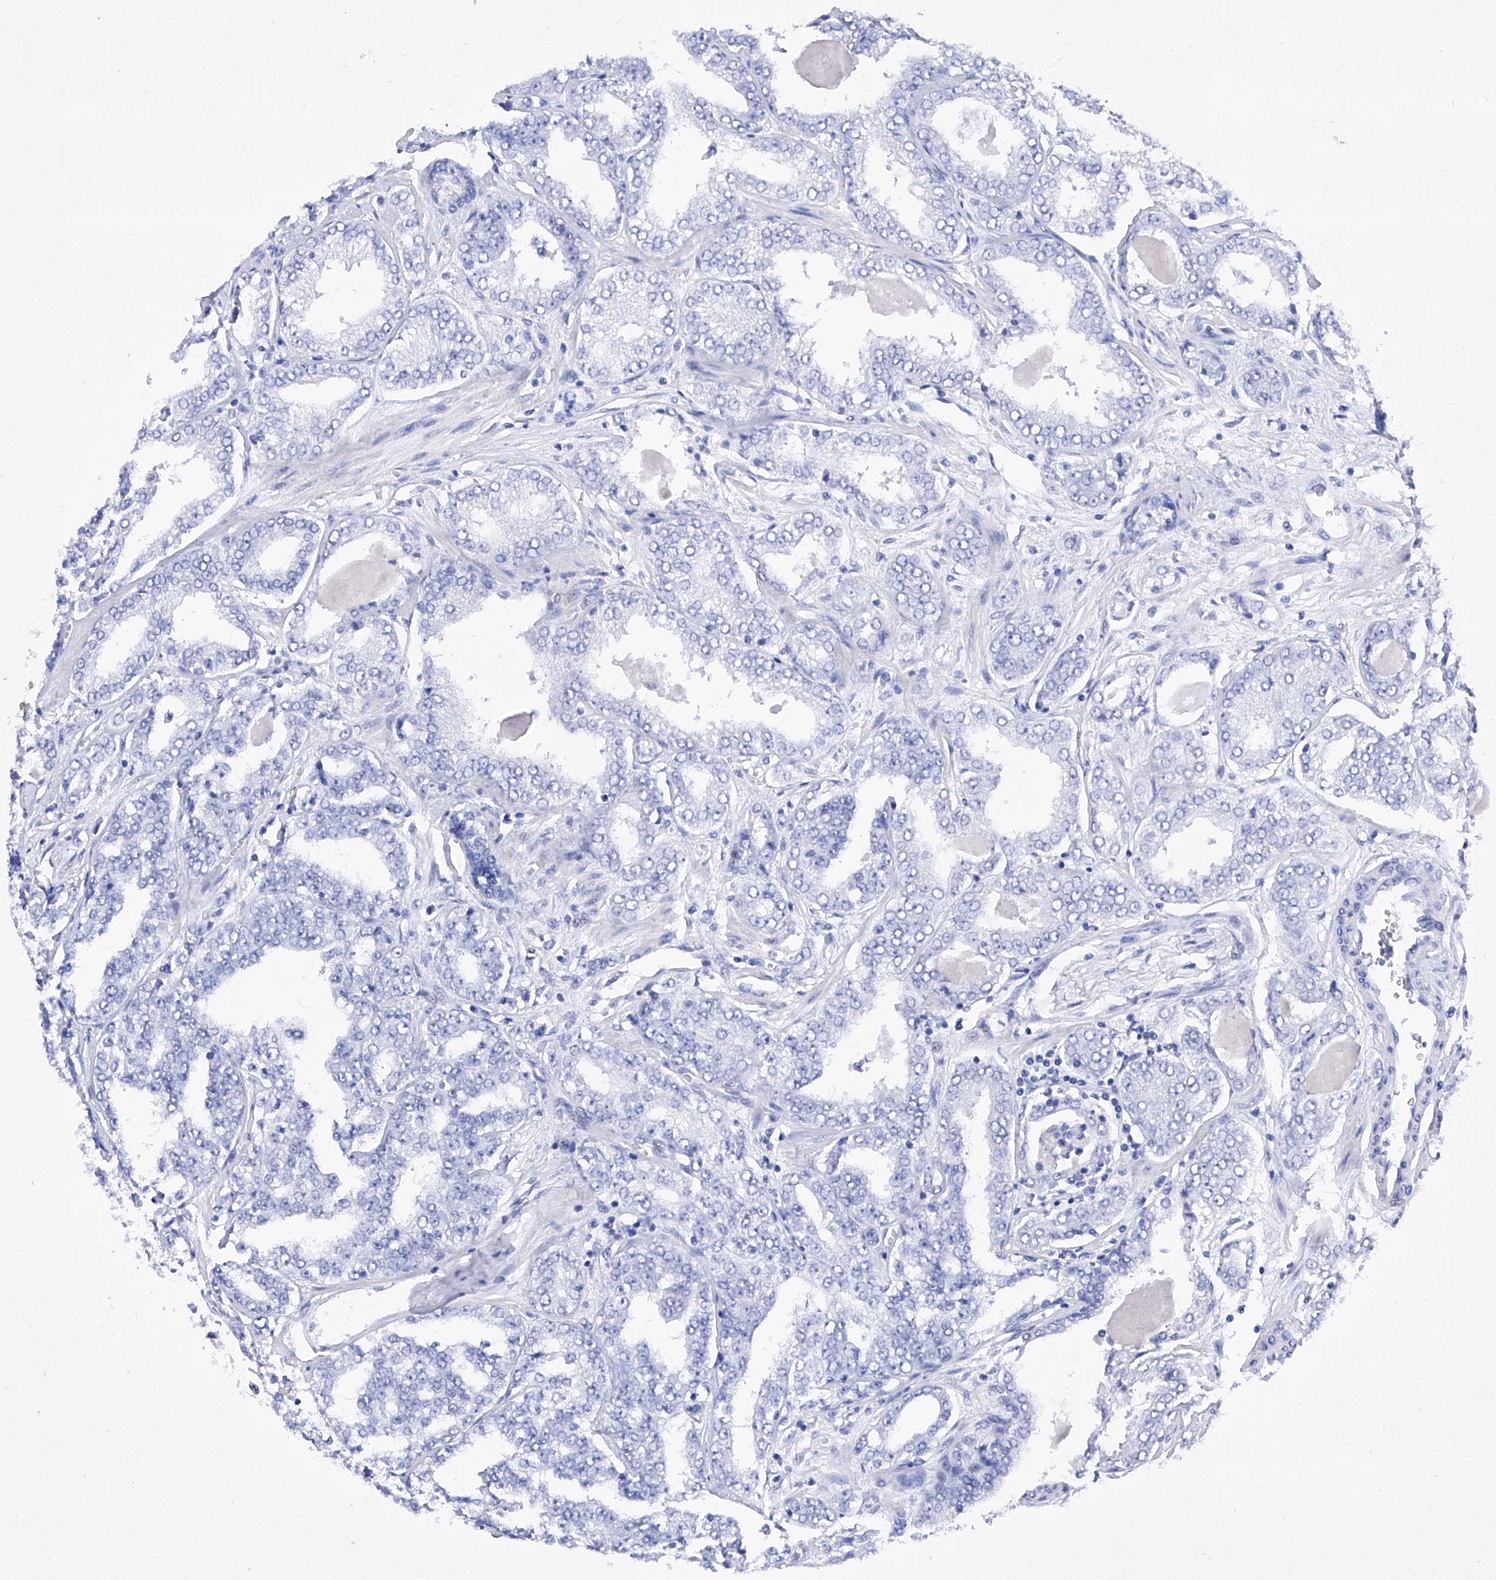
{"staining": {"intensity": "negative", "quantity": "none", "location": "none"}, "tissue": "prostate cancer", "cell_type": "Tumor cells", "image_type": "cancer", "snomed": [{"axis": "morphology", "description": "Adenocarcinoma, High grade"}, {"axis": "topography", "description": "Prostate"}], "caption": "Tumor cells show no significant protein positivity in adenocarcinoma (high-grade) (prostate).", "gene": "BARX2", "patient": {"sex": "male", "age": 71}}